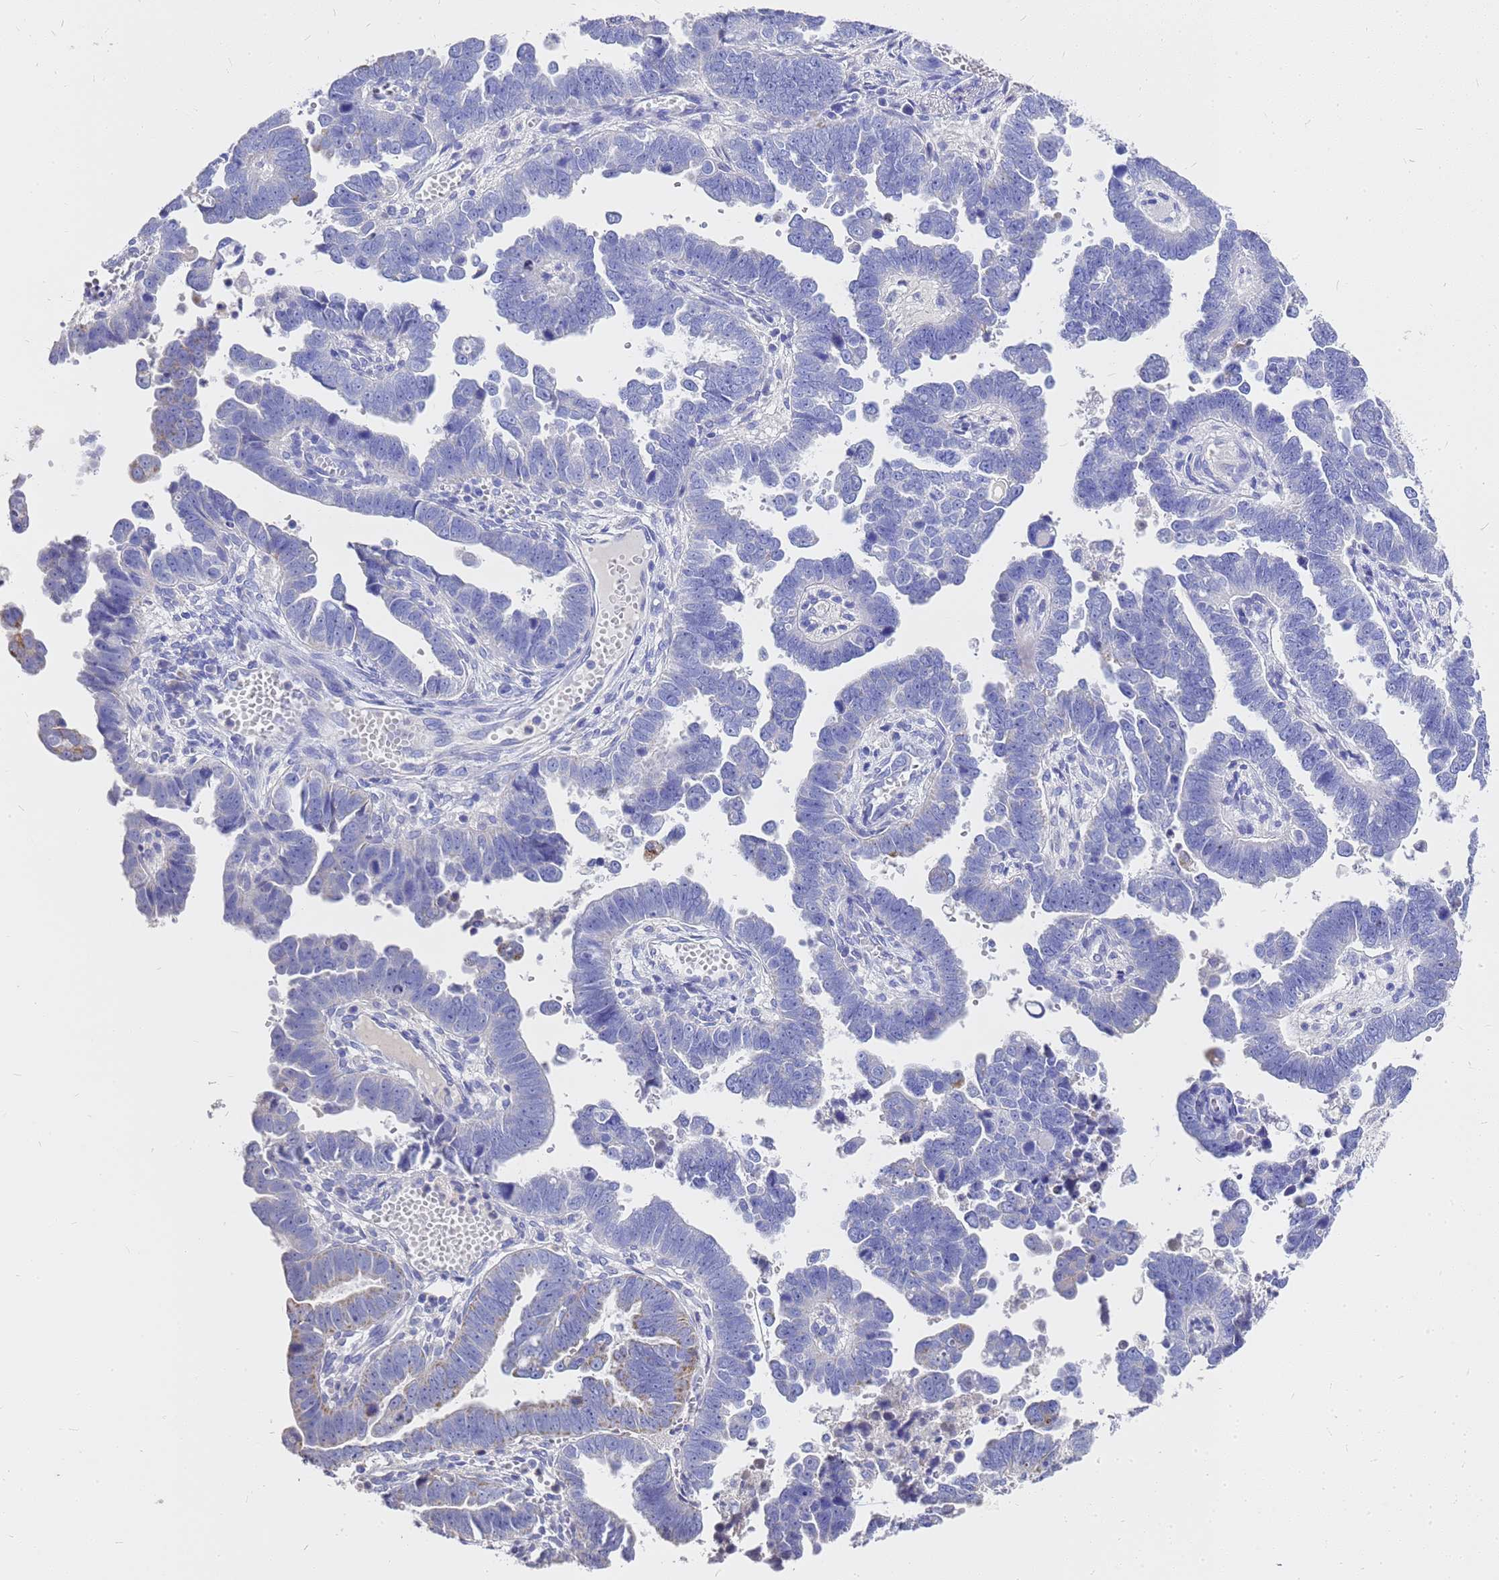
{"staining": {"intensity": "strong", "quantity": "<25%", "location": "cytoplasmic/membranous"}, "tissue": "endometrial cancer", "cell_type": "Tumor cells", "image_type": "cancer", "snomed": [{"axis": "morphology", "description": "Adenocarcinoma, NOS"}, {"axis": "topography", "description": "Endometrium"}], "caption": "Immunohistochemistry of adenocarcinoma (endometrial) exhibits medium levels of strong cytoplasmic/membranous expression in approximately <25% of tumor cells.", "gene": "OR52E2", "patient": {"sex": "female", "age": 75}}